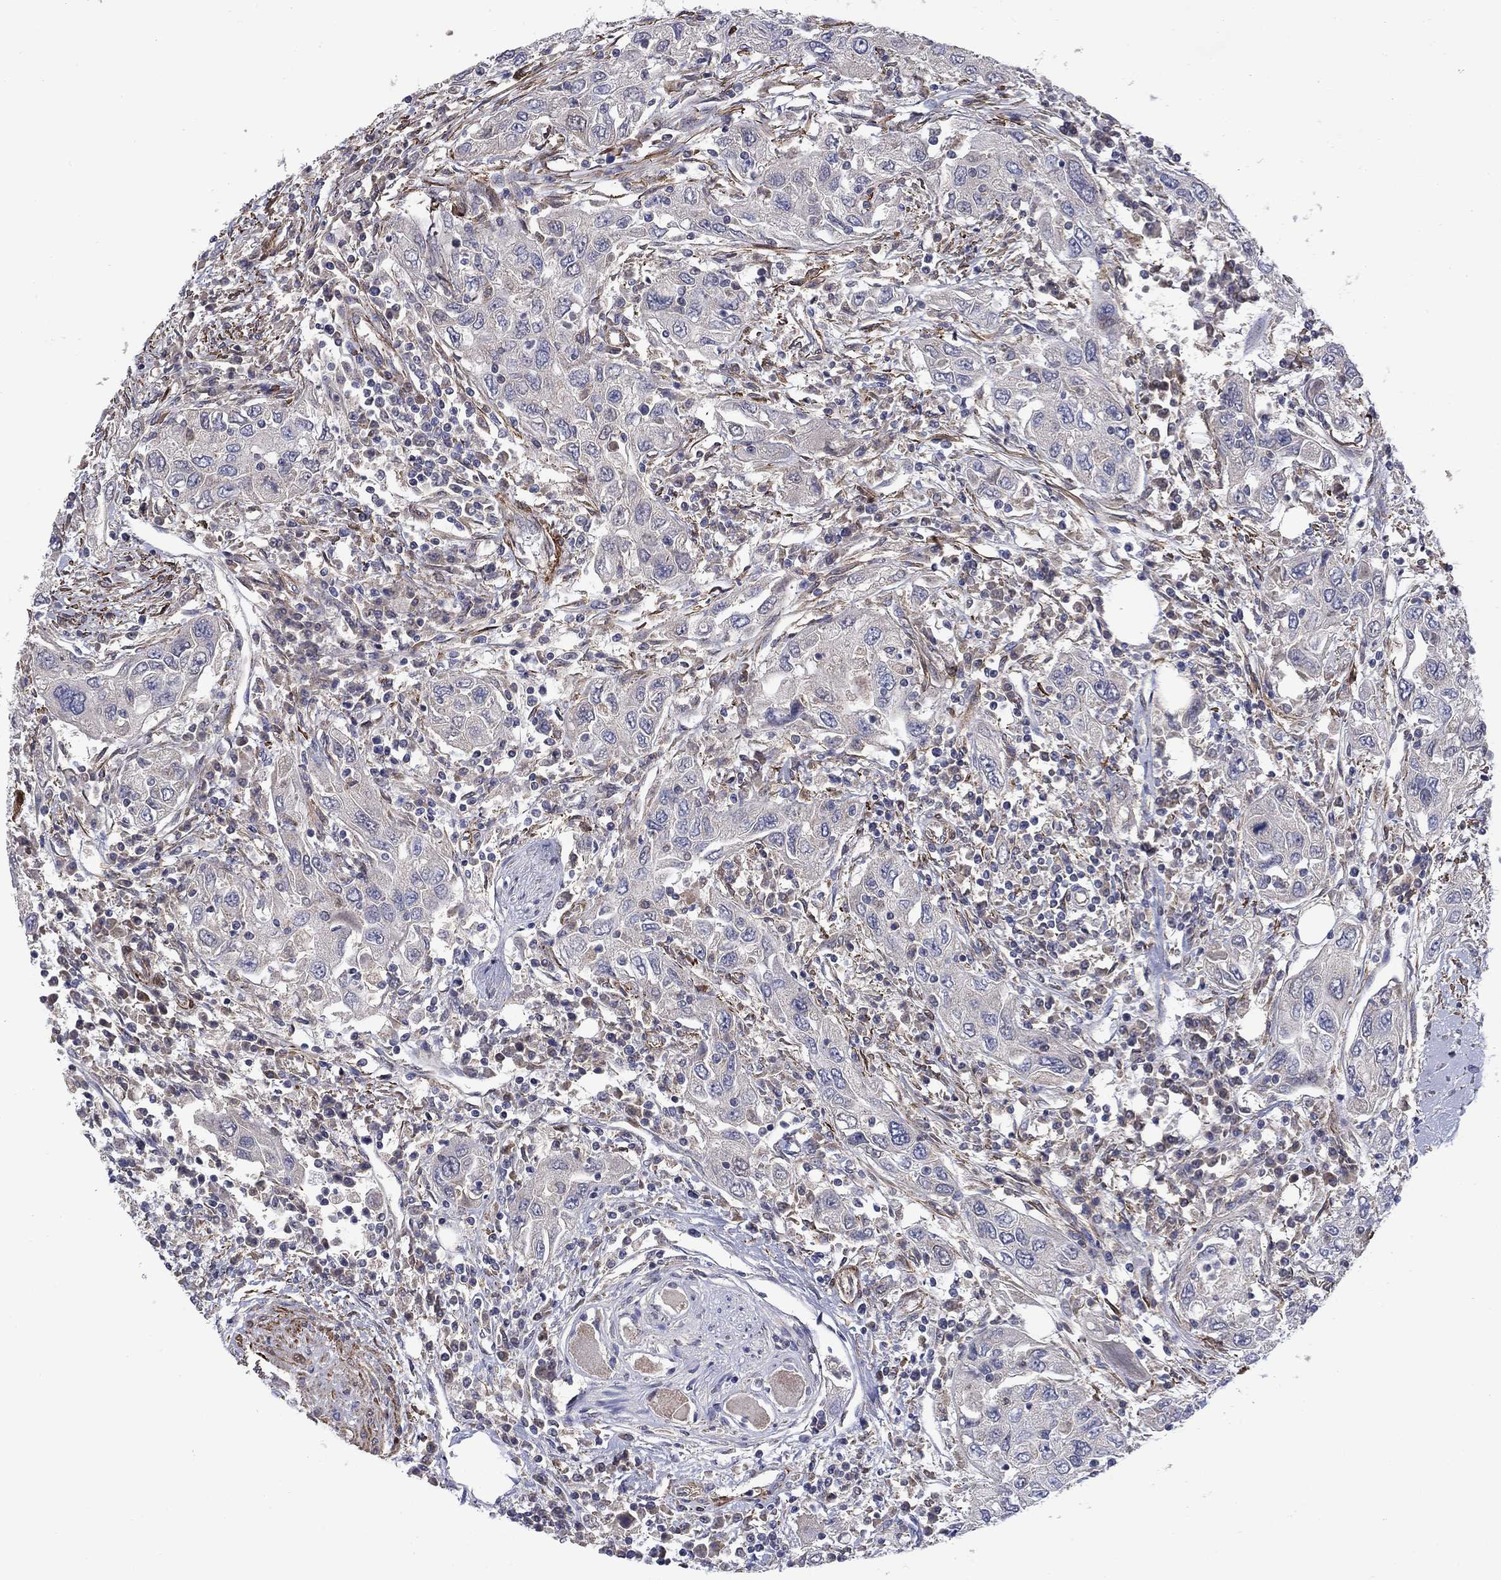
{"staining": {"intensity": "negative", "quantity": "none", "location": "none"}, "tissue": "urothelial cancer", "cell_type": "Tumor cells", "image_type": "cancer", "snomed": [{"axis": "morphology", "description": "Urothelial carcinoma, High grade"}, {"axis": "topography", "description": "Urinary bladder"}], "caption": "Human high-grade urothelial carcinoma stained for a protein using IHC reveals no positivity in tumor cells.", "gene": "FRK", "patient": {"sex": "male", "age": 76}}